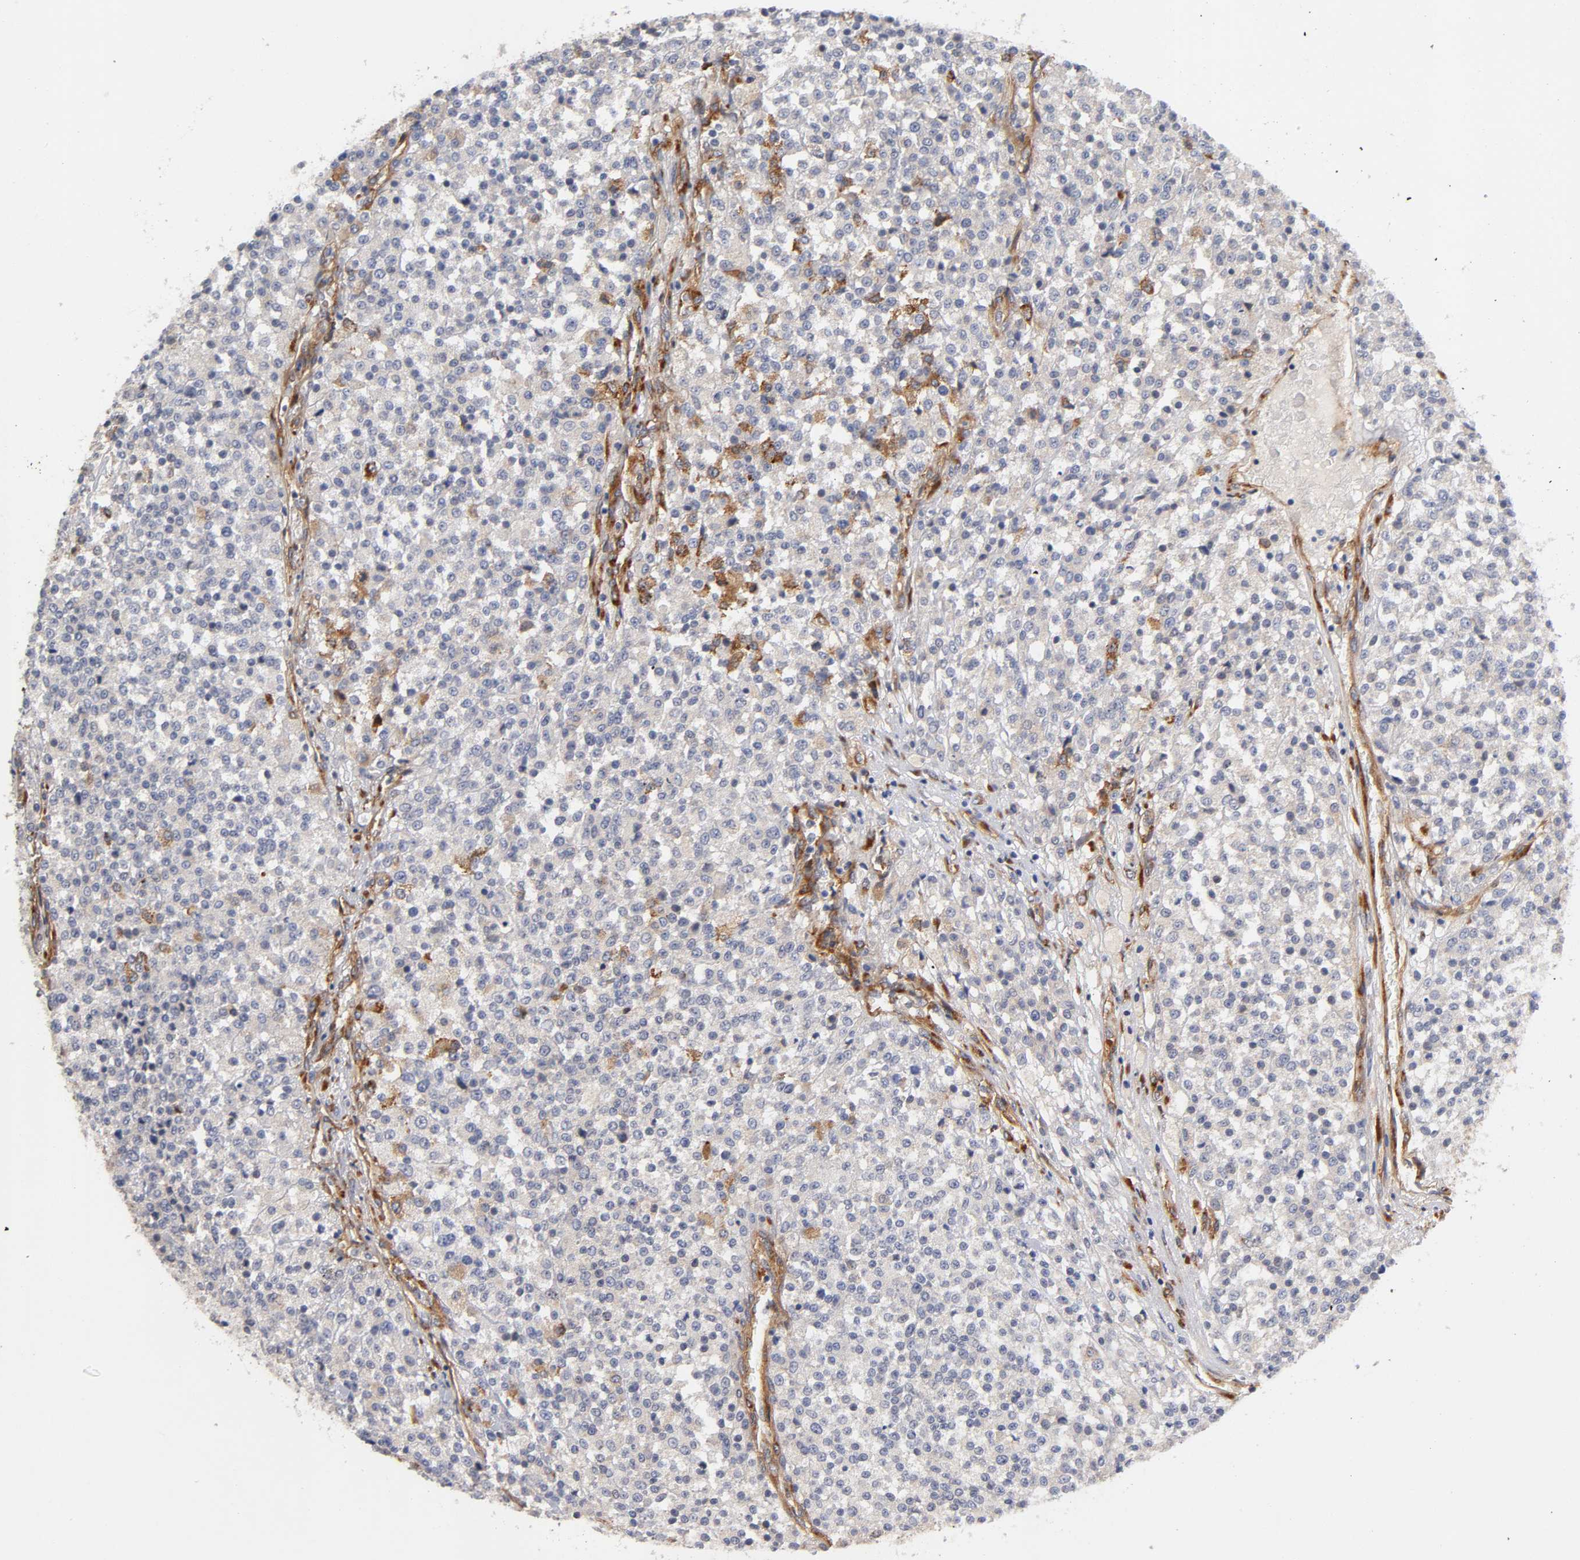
{"staining": {"intensity": "moderate", "quantity": "25%-75%", "location": "cytoplasmic/membranous"}, "tissue": "testis cancer", "cell_type": "Tumor cells", "image_type": "cancer", "snomed": [{"axis": "morphology", "description": "Seminoma, NOS"}, {"axis": "topography", "description": "Testis"}], "caption": "A brown stain labels moderate cytoplasmic/membranous staining of a protein in human testis seminoma tumor cells. Immunohistochemistry (ihc) stains the protein of interest in brown and the nuclei are stained blue.", "gene": "LAMB1", "patient": {"sex": "male", "age": 59}}